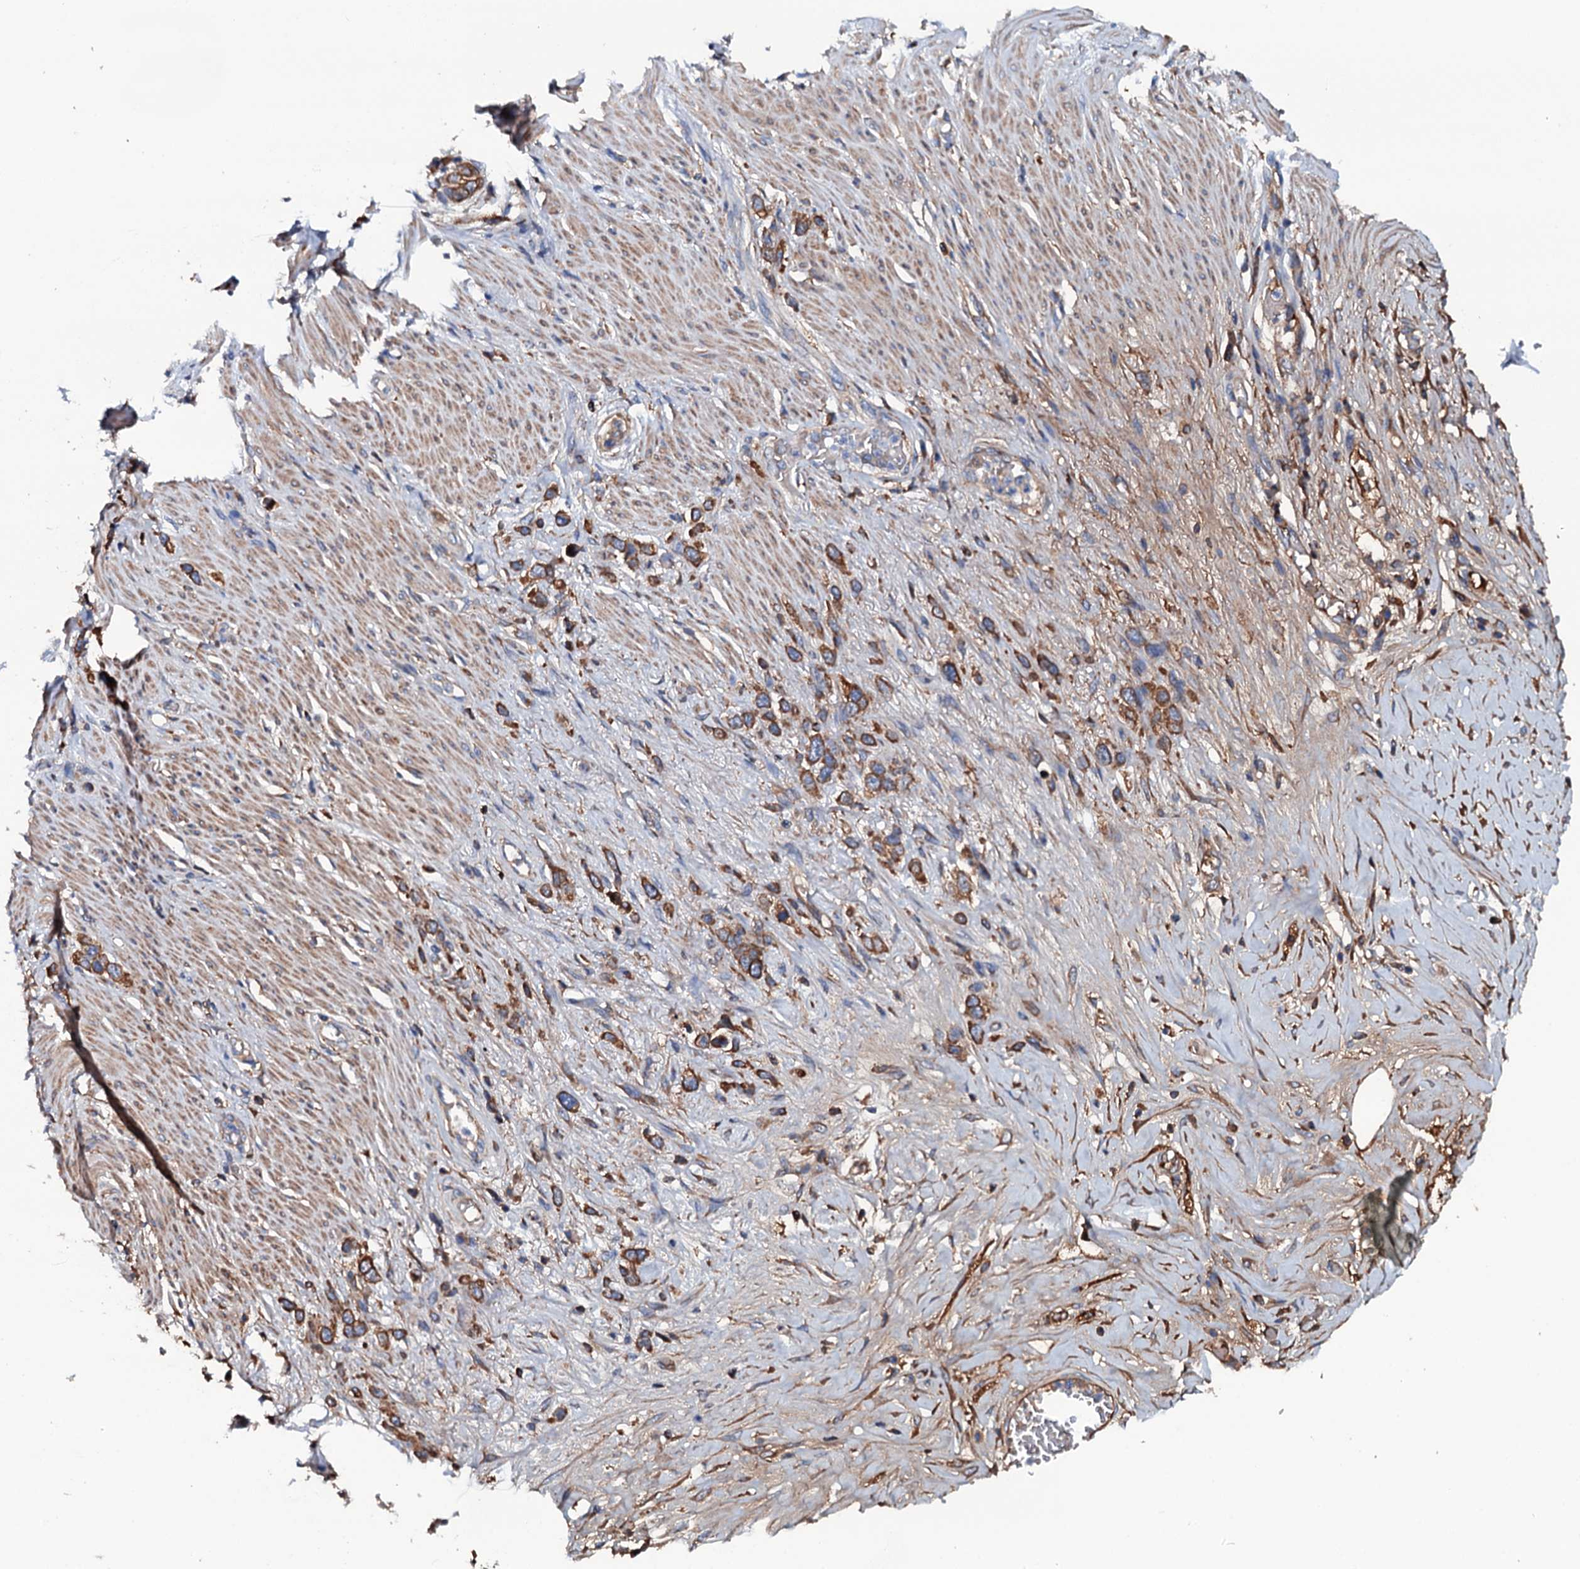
{"staining": {"intensity": "strong", "quantity": ">75%", "location": "cytoplasmic/membranous"}, "tissue": "stomach cancer", "cell_type": "Tumor cells", "image_type": "cancer", "snomed": [{"axis": "morphology", "description": "Adenocarcinoma, NOS"}, {"axis": "morphology", "description": "Adenocarcinoma, High grade"}, {"axis": "topography", "description": "Stomach, upper"}, {"axis": "topography", "description": "Stomach, lower"}], "caption": "Brown immunohistochemical staining in stomach high-grade adenocarcinoma shows strong cytoplasmic/membranous positivity in approximately >75% of tumor cells.", "gene": "NEK1", "patient": {"sex": "female", "age": 65}}